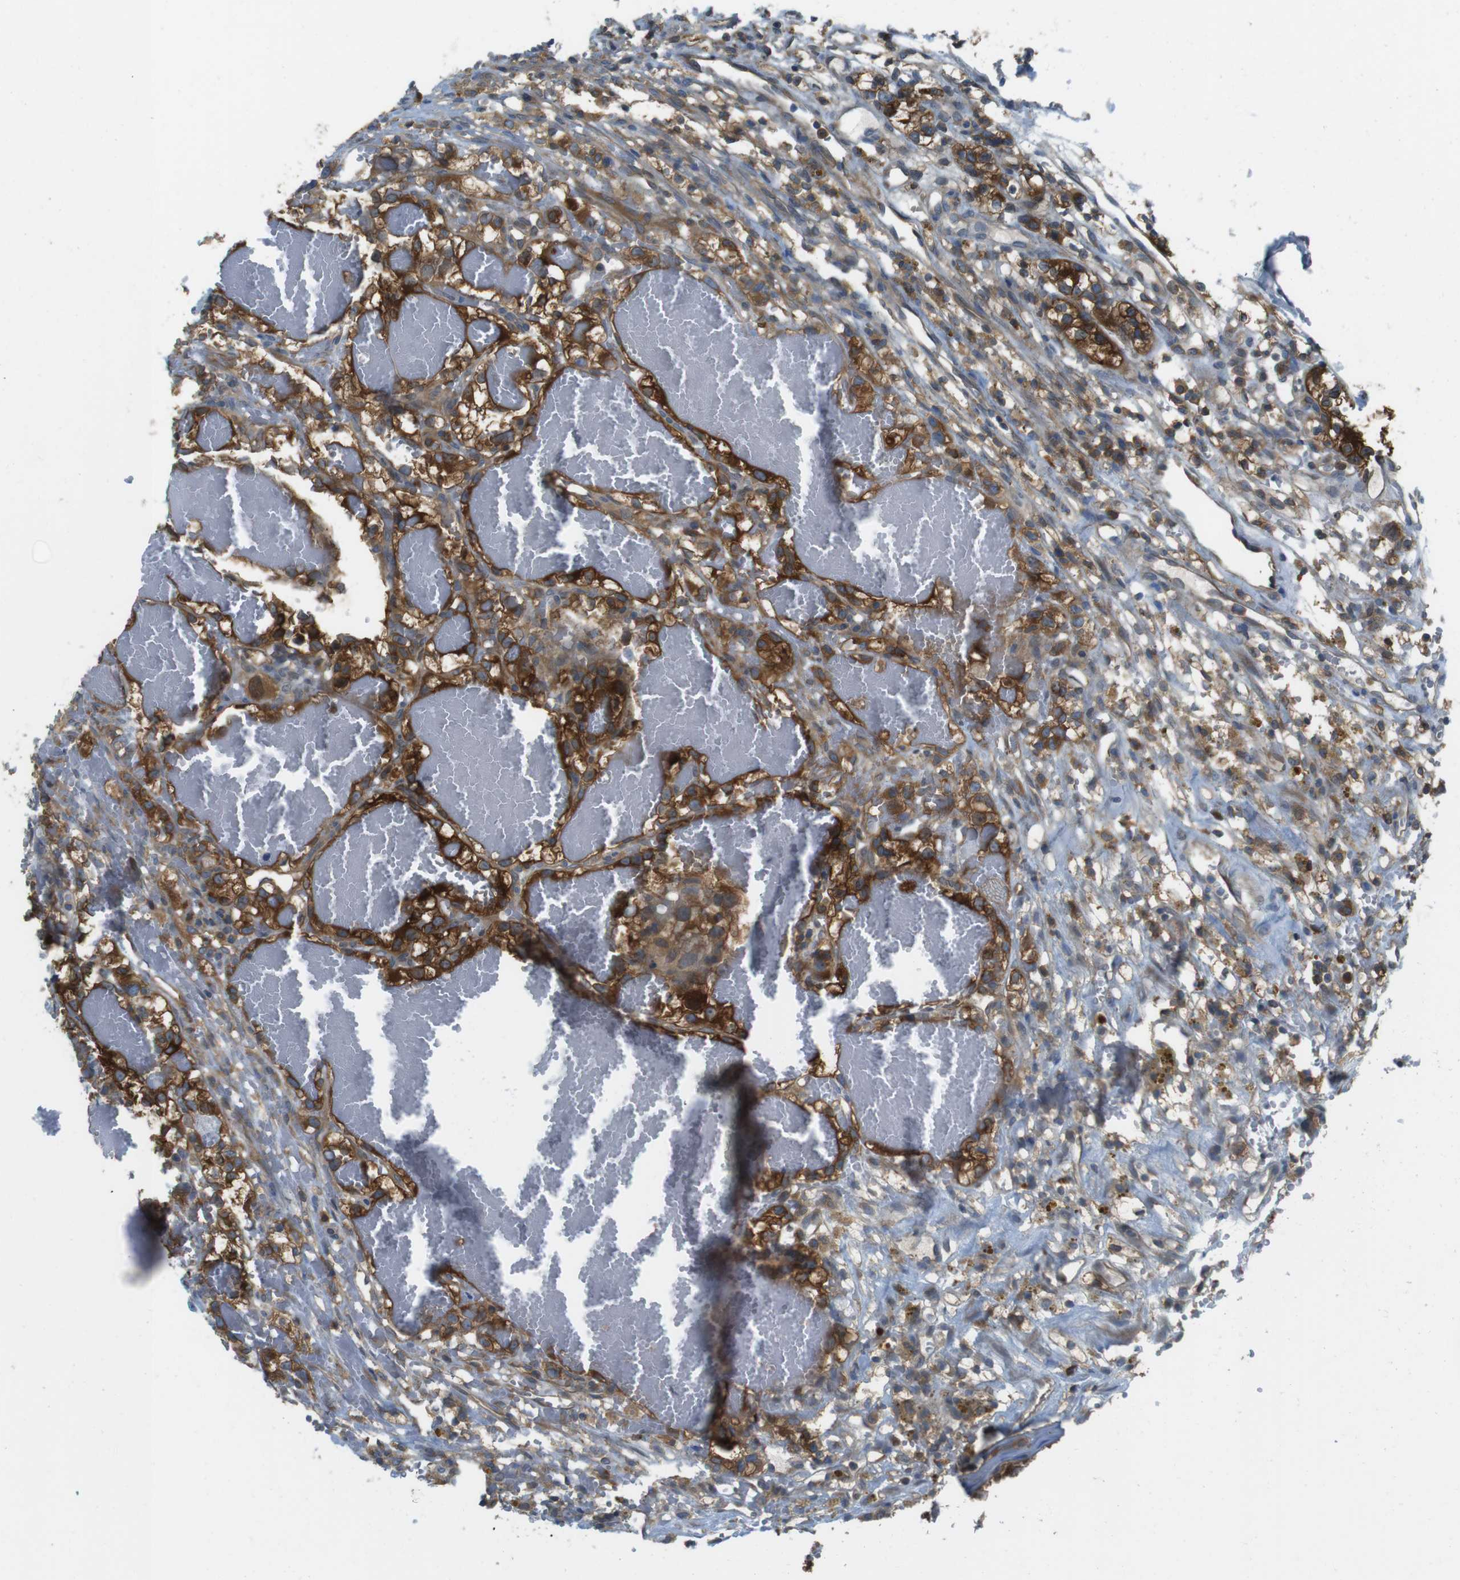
{"staining": {"intensity": "strong", "quantity": ">75%", "location": "cytoplasmic/membranous"}, "tissue": "renal cancer", "cell_type": "Tumor cells", "image_type": "cancer", "snomed": [{"axis": "morphology", "description": "Adenocarcinoma, NOS"}, {"axis": "topography", "description": "Kidney"}], "caption": "Immunohistochemical staining of renal adenocarcinoma shows strong cytoplasmic/membranous protein expression in approximately >75% of tumor cells.", "gene": "MTHFD1", "patient": {"sex": "female", "age": 57}}